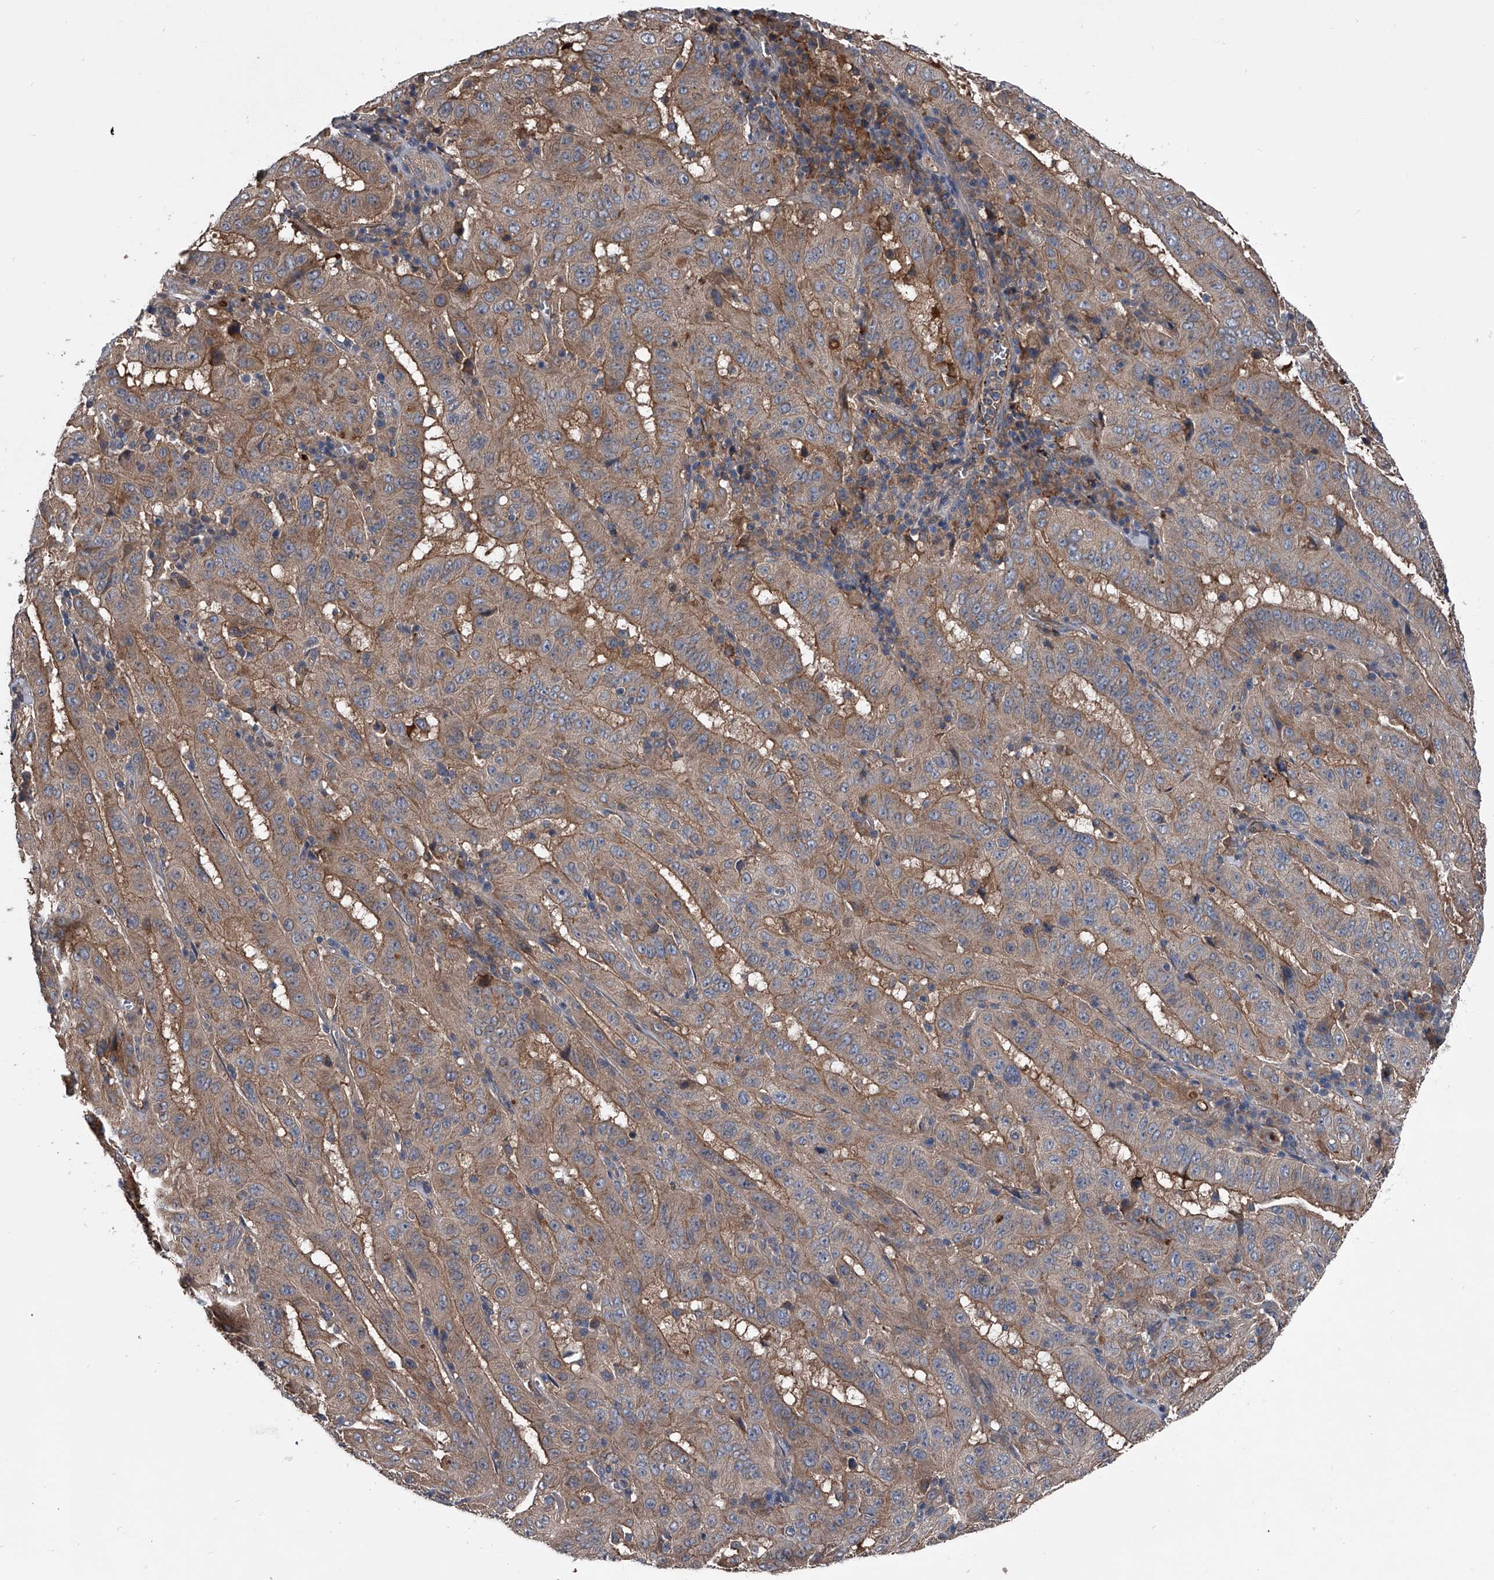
{"staining": {"intensity": "moderate", "quantity": ">75%", "location": "cytoplasmic/membranous"}, "tissue": "pancreatic cancer", "cell_type": "Tumor cells", "image_type": "cancer", "snomed": [{"axis": "morphology", "description": "Adenocarcinoma, NOS"}, {"axis": "topography", "description": "Pancreas"}], "caption": "Human adenocarcinoma (pancreatic) stained for a protein (brown) reveals moderate cytoplasmic/membranous positive staining in about >75% of tumor cells.", "gene": "KIF13A", "patient": {"sex": "male", "age": 63}}